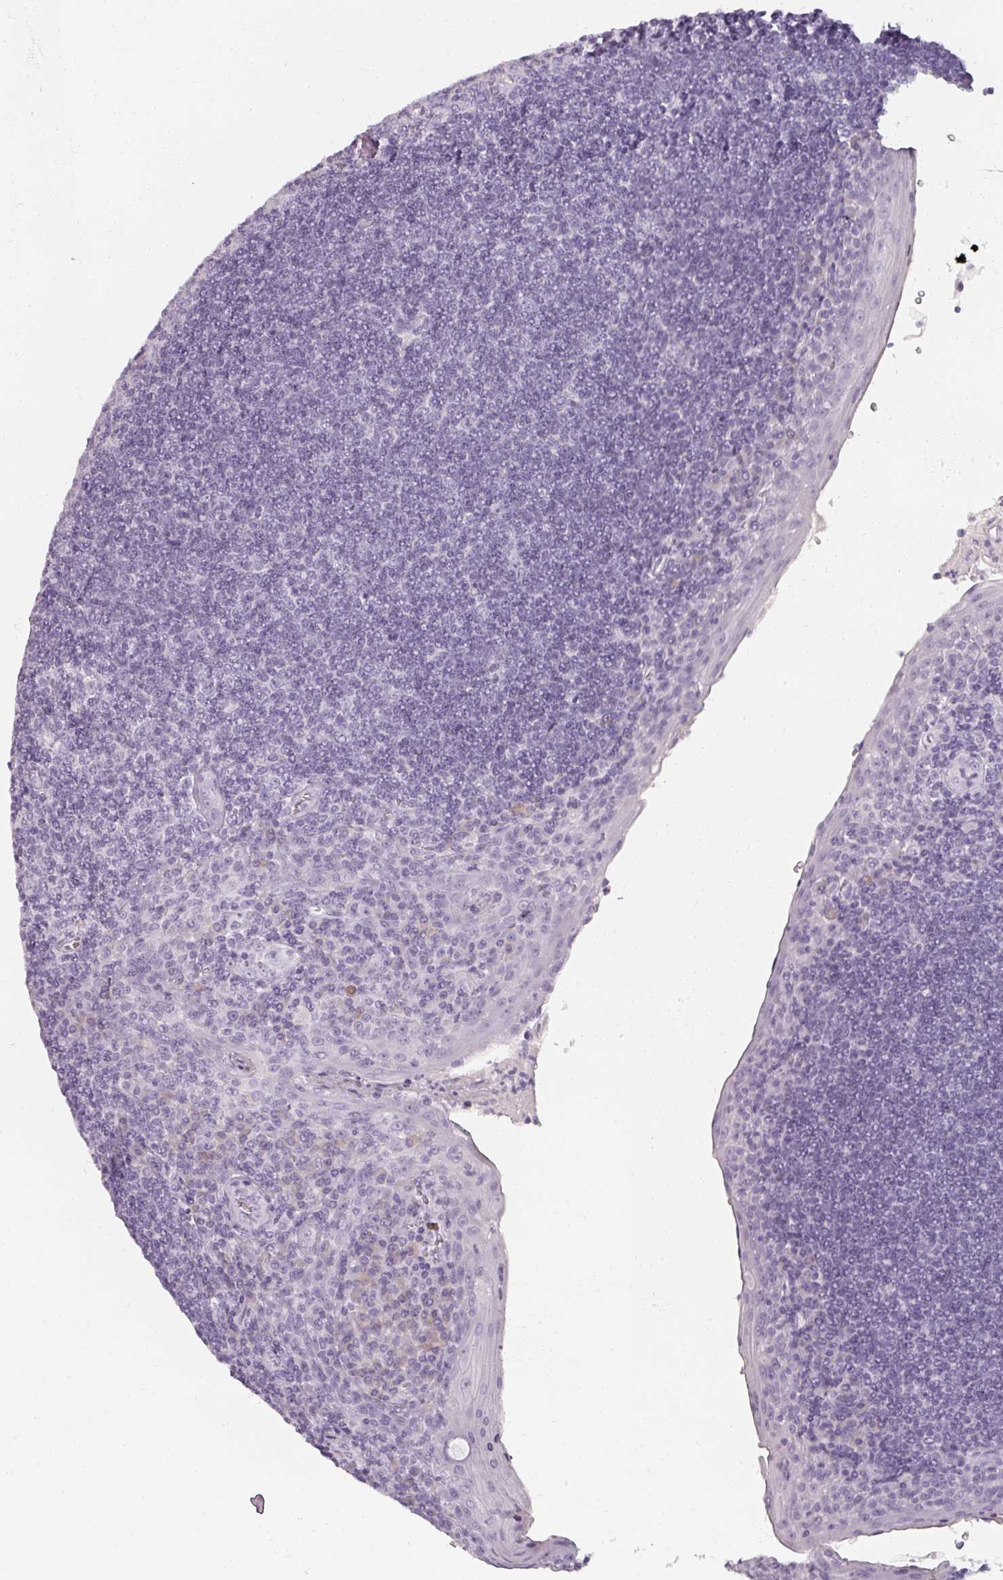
{"staining": {"intensity": "negative", "quantity": "none", "location": "none"}, "tissue": "tonsil", "cell_type": "Germinal center cells", "image_type": "normal", "snomed": [{"axis": "morphology", "description": "Normal tissue, NOS"}, {"axis": "topography", "description": "Tonsil"}], "caption": "A high-resolution image shows immunohistochemistry (IHC) staining of normal tonsil, which shows no significant staining in germinal center cells. (Brightfield microscopy of DAB (3,3'-diaminobenzidine) immunohistochemistry (IHC) at high magnification).", "gene": "REG3A", "patient": {"sex": "male", "age": 27}}